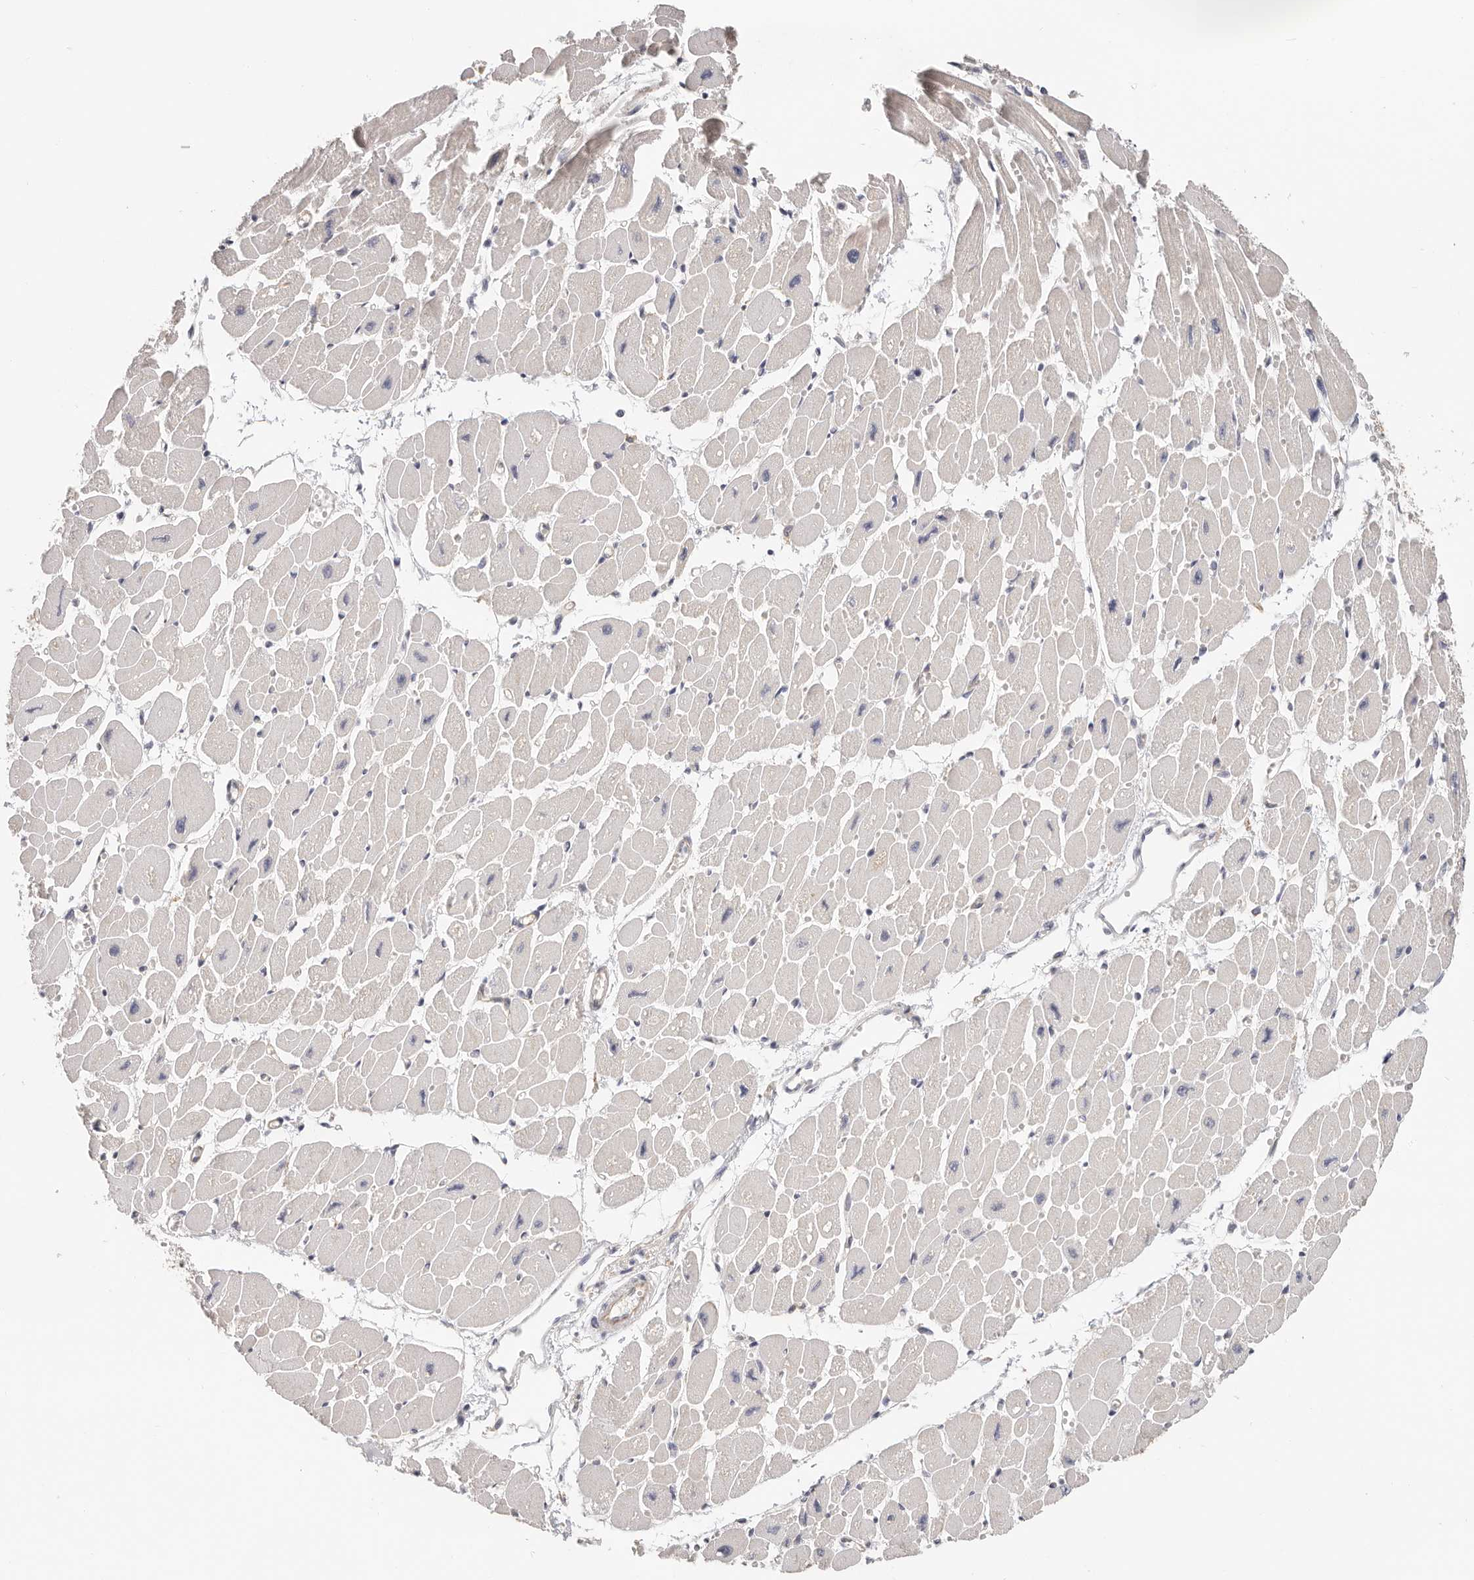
{"staining": {"intensity": "negative", "quantity": "none", "location": "none"}, "tissue": "heart muscle", "cell_type": "Cardiomyocytes", "image_type": "normal", "snomed": [{"axis": "morphology", "description": "Normal tissue, NOS"}, {"axis": "topography", "description": "Heart"}], "caption": "IHC of unremarkable human heart muscle exhibits no staining in cardiomyocytes. Brightfield microscopy of IHC stained with DAB (brown) and hematoxylin (blue), captured at high magnification.", "gene": "AFDN", "patient": {"sex": "female", "age": 54}}